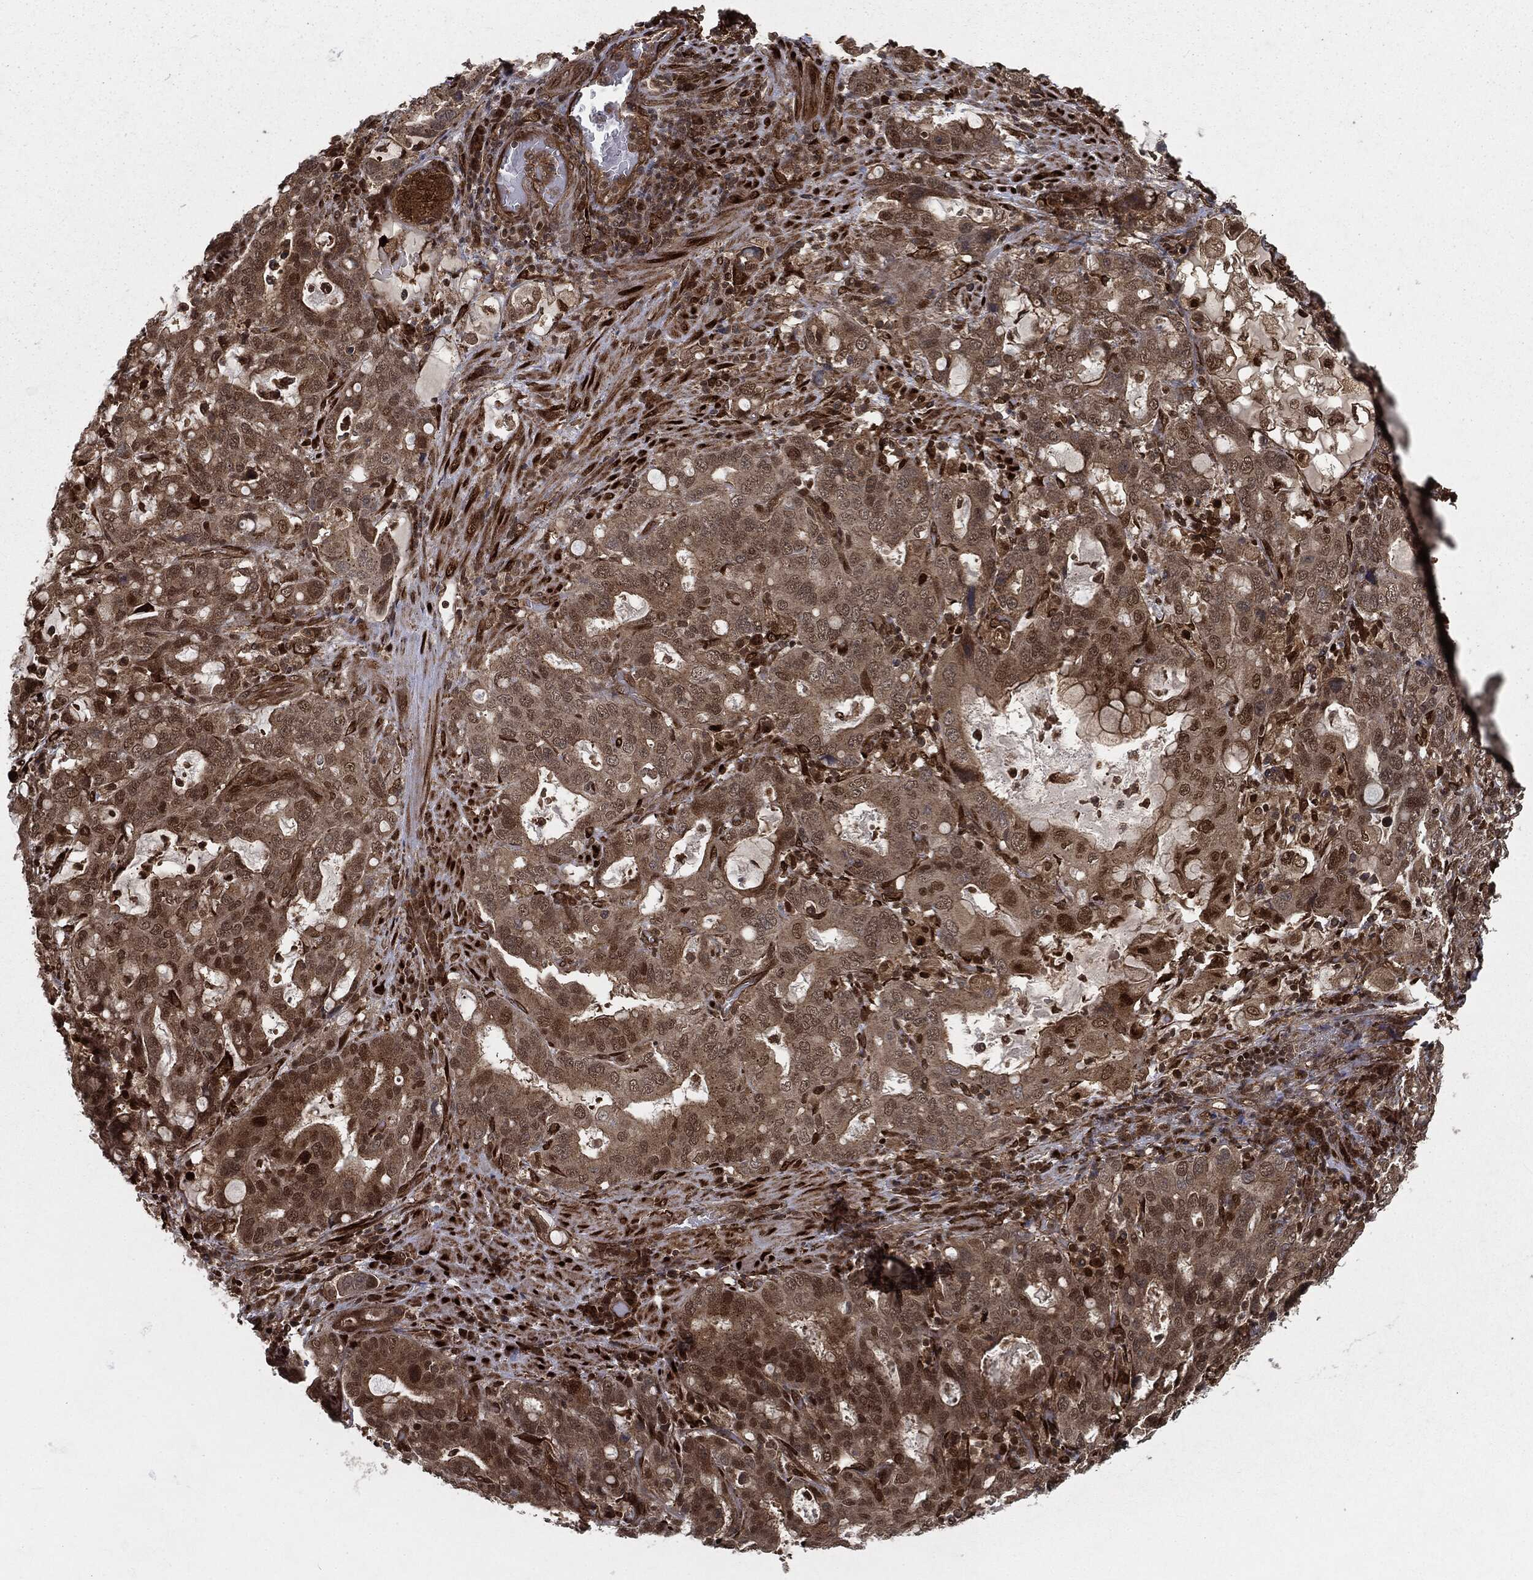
{"staining": {"intensity": "strong", "quantity": "<25%", "location": "nuclear"}, "tissue": "stomach cancer", "cell_type": "Tumor cells", "image_type": "cancer", "snomed": [{"axis": "morphology", "description": "Adenocarcinoma, NOS"}, {"axis": "topography", "description": "Stomach, upper"}, {"axis": "topography", "description": "Stomach"}], "caption": "DAB immunohistochemical staining of adenocarcinoma (stomach) shows strong nuclear protein expression in approximately <25% of tumor cells.", "gene": "RANBP9", "patient": {"sex": "male", "age": 62}}